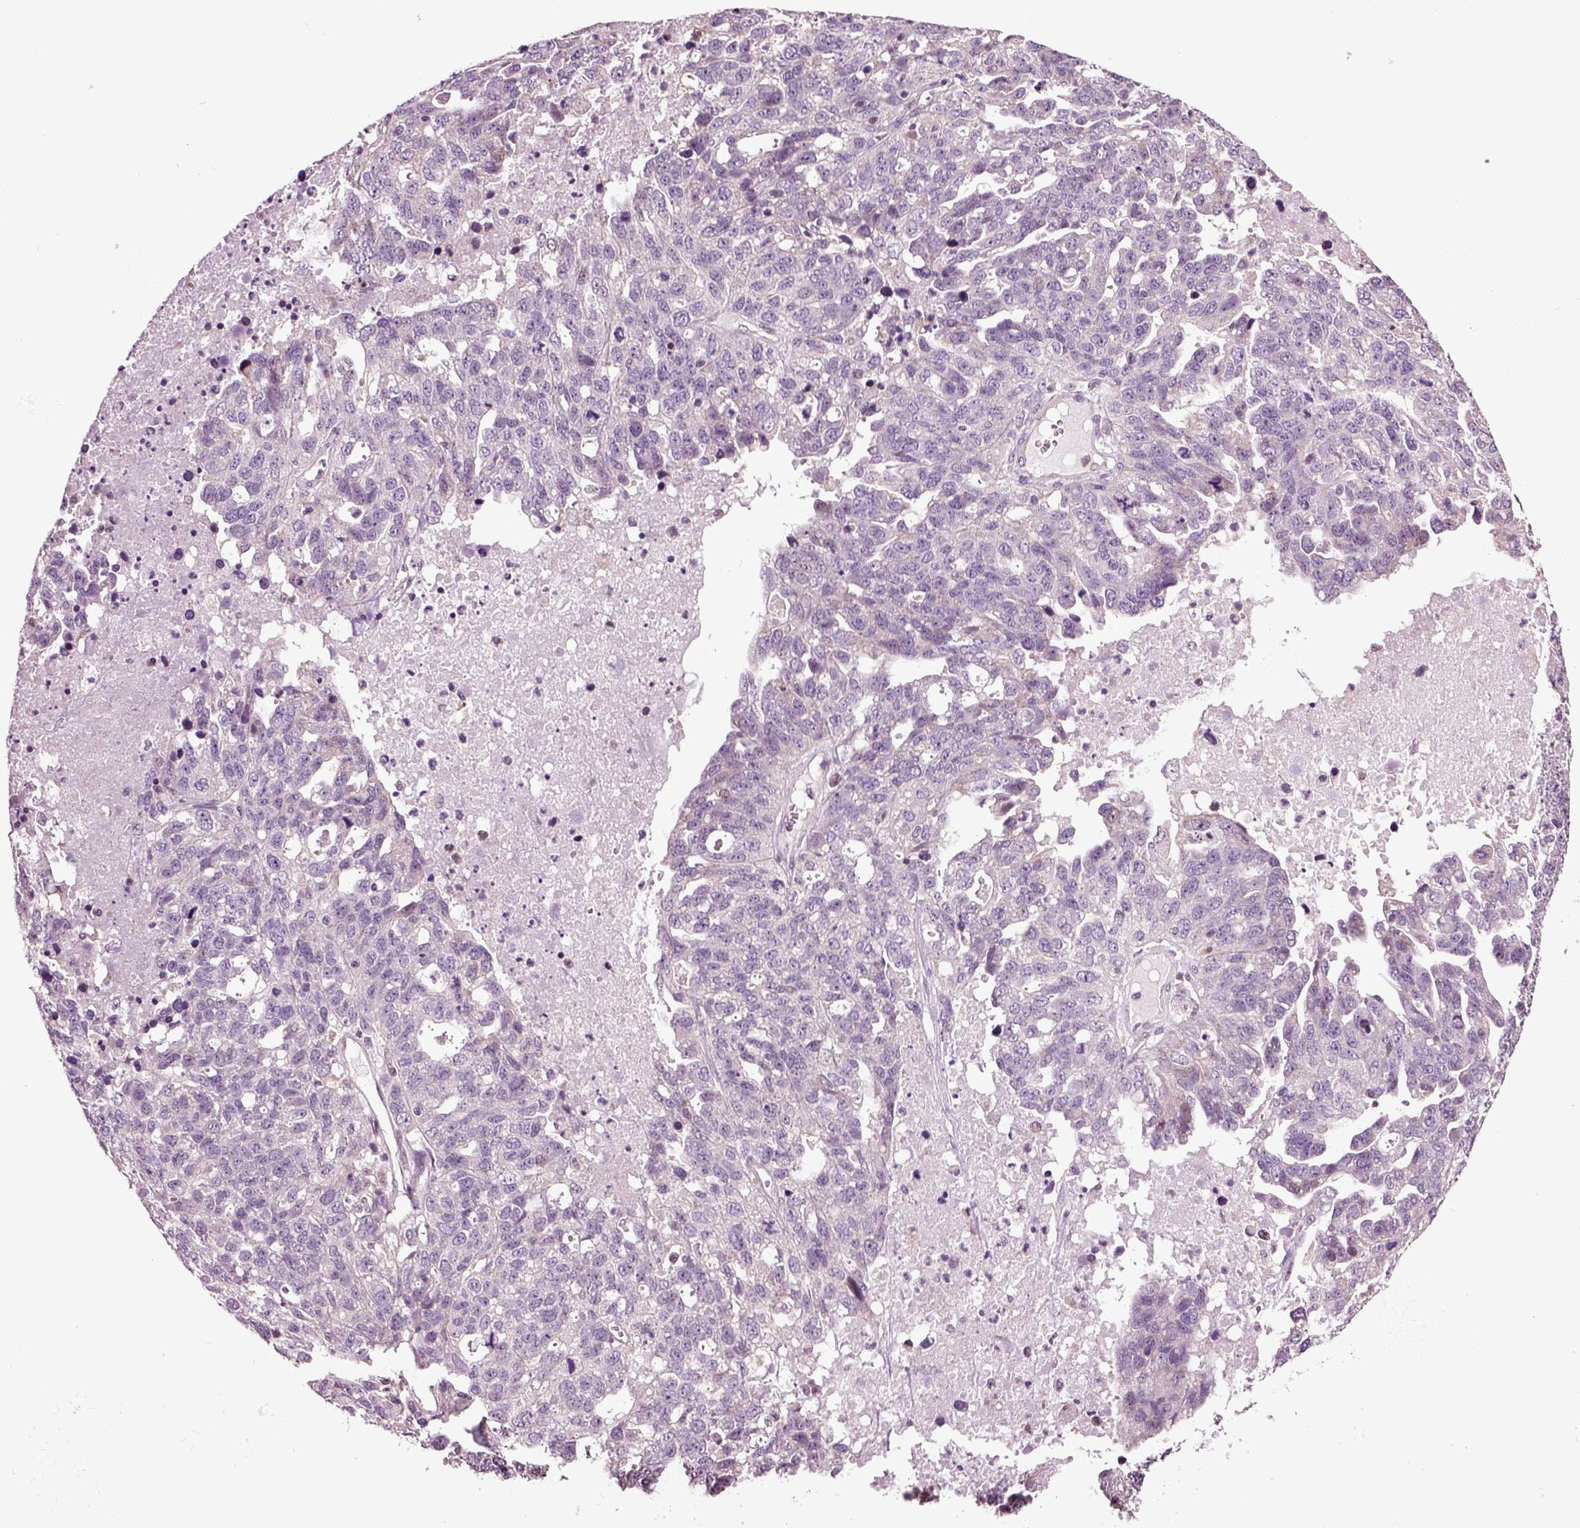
{"staining": {"intensity": "negative", "quantity": "none", "location": "none"}, "tissue": "ovarian cancer", "cell_type": "Tumor cells", "image_type": "cancer", "snomed": [{"axis": "morphology", "description": "Cystadenocarcinoma, serous, NOS"}, {"axis": "topography", "description": "Ovary"}], "caption": "Protein analysis of ovarian cancer displays no significant staining in tumor cells.", "gene": "HAGHL", "patient": {"sex": "female", "age": 71}}